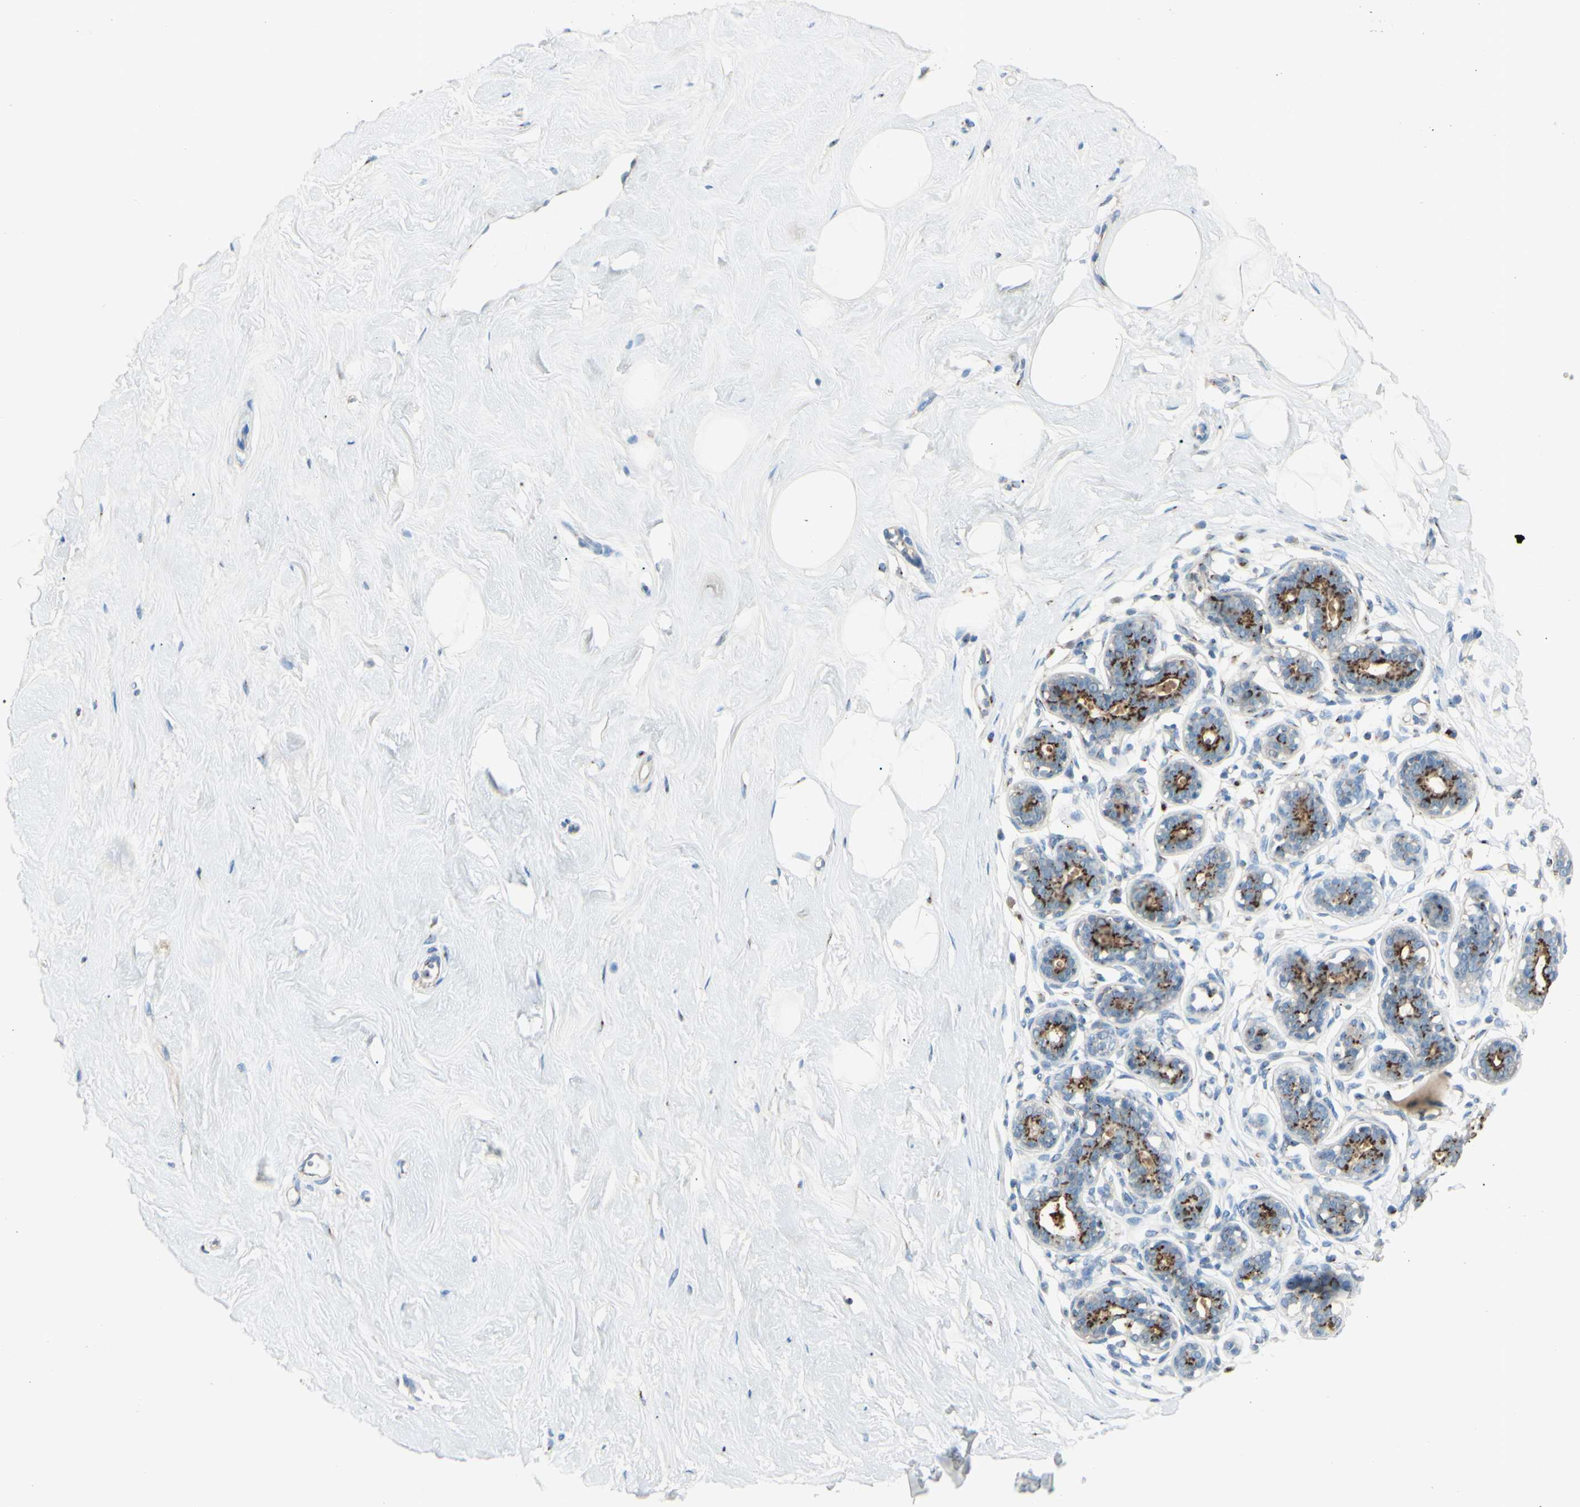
{"staining": {"intensity": "negative", "quantity": "none", "location": "none"}, "tissue": "breast", "cell_type": "Adipocytes", "image_type": "normal", "snomed": [{"axis": "morphology", "description": "Normal tissue, NOS"}, {"axis": "topography", "description": "Breast"}], "caption": "The micrograph reveals no significant expression in adipocytes of breast.", "gene": "B4GALT1", "patient": {"sex": "female", "age": 23}}